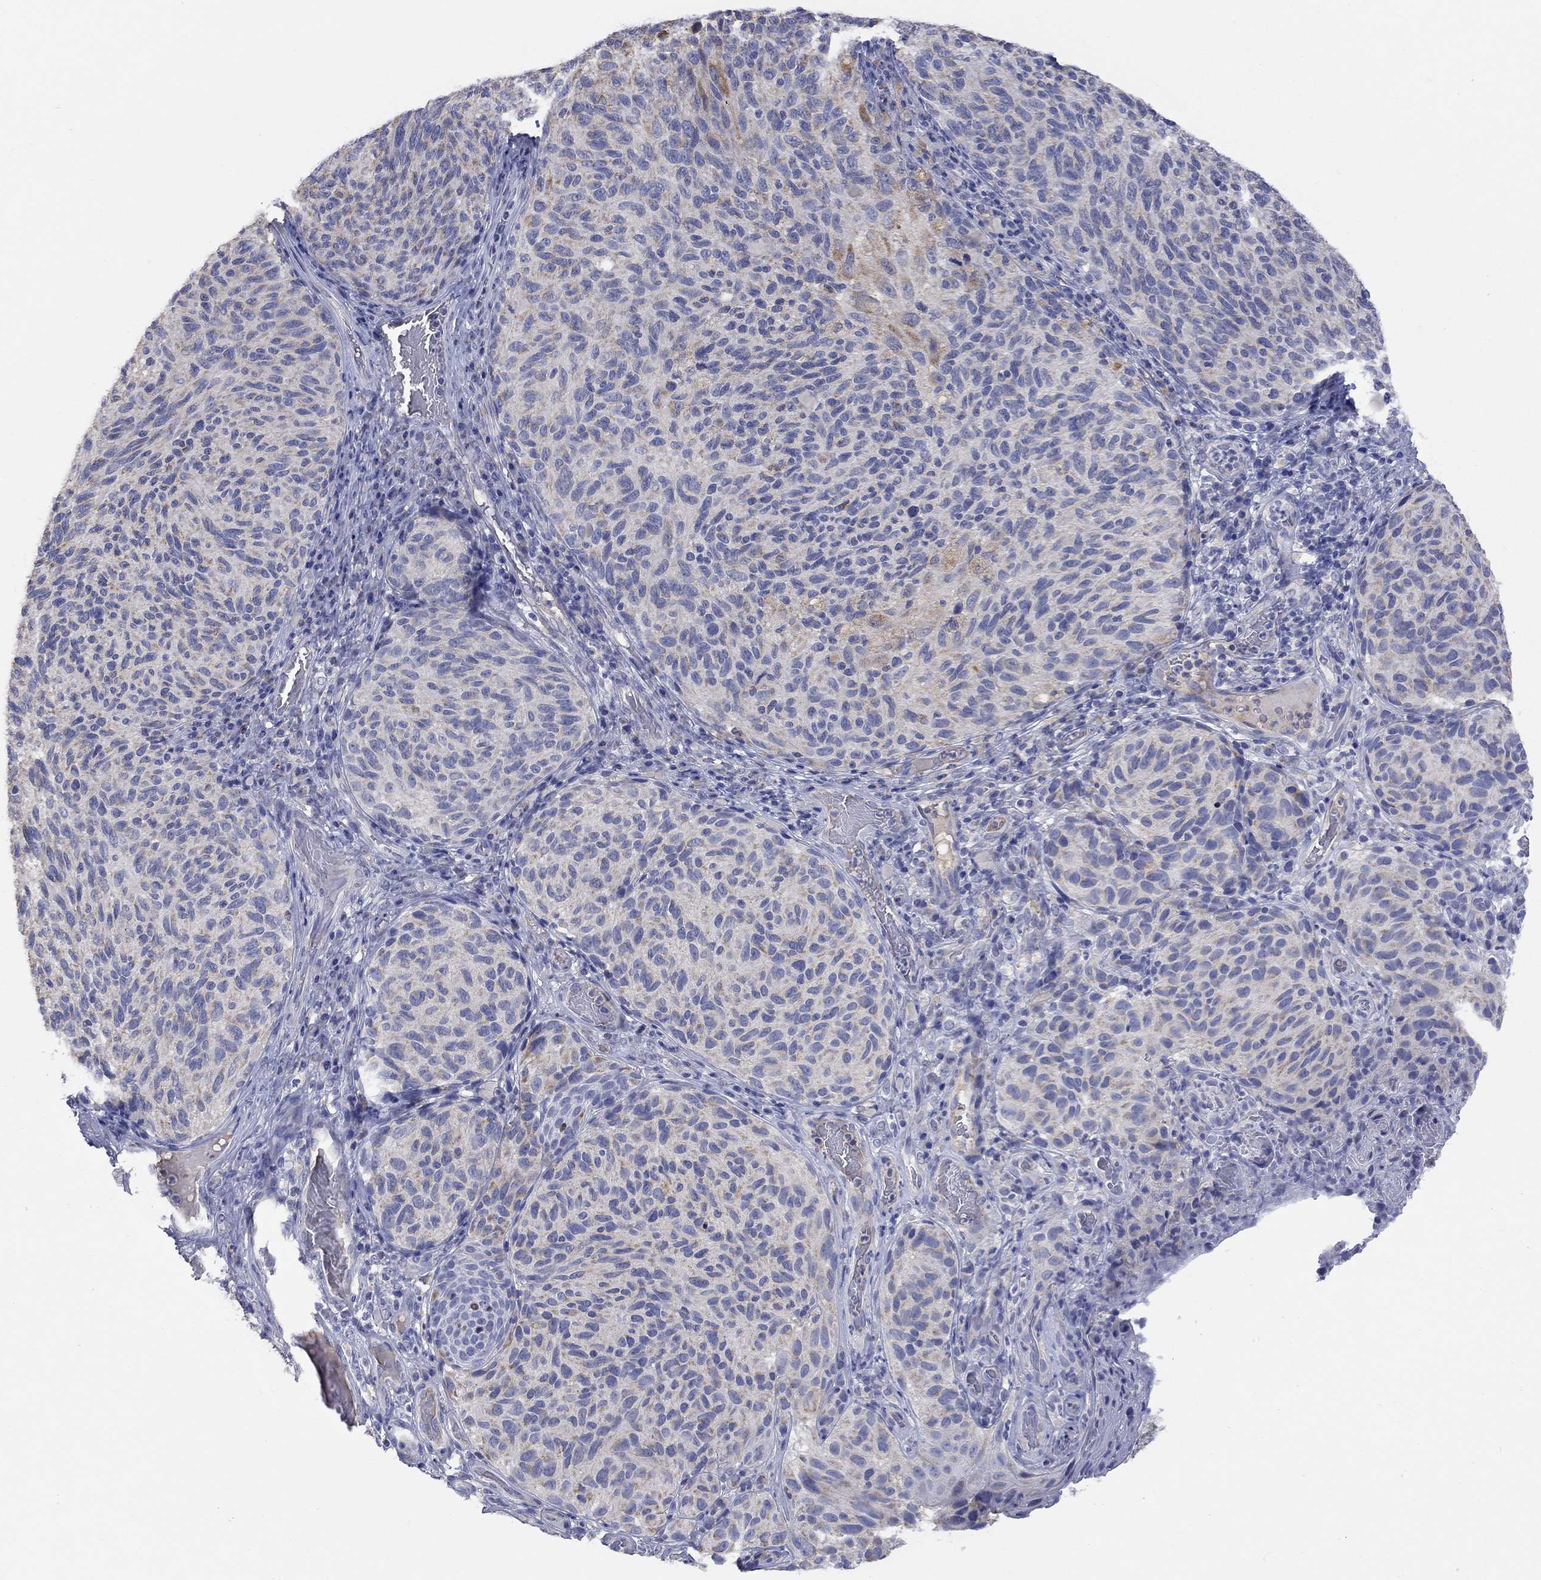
{"staining": {"intensity": "moderate", "quantity": "<25%", "location": "cytoplasmic/membranous"}, "tissue": "melanoma", "cell_type": "Tumor cells", "image_type": "cancer", "snomed": [{"axis": "morphology", "description": "Malignant melanoma, NOS"}, {"axis": "topography", "description": "Skin"}], "caption": "Malignant melanoma stained with DAB immunohistochemistry (IHC) reveals low levels of moderate cytoplasmic/membranous staining in about <25% of tumor cells. (IHC, brightfield microscopy, high magnification).", "gene": "CLVS1", "patient": {"sex": "female", "age": 73}}